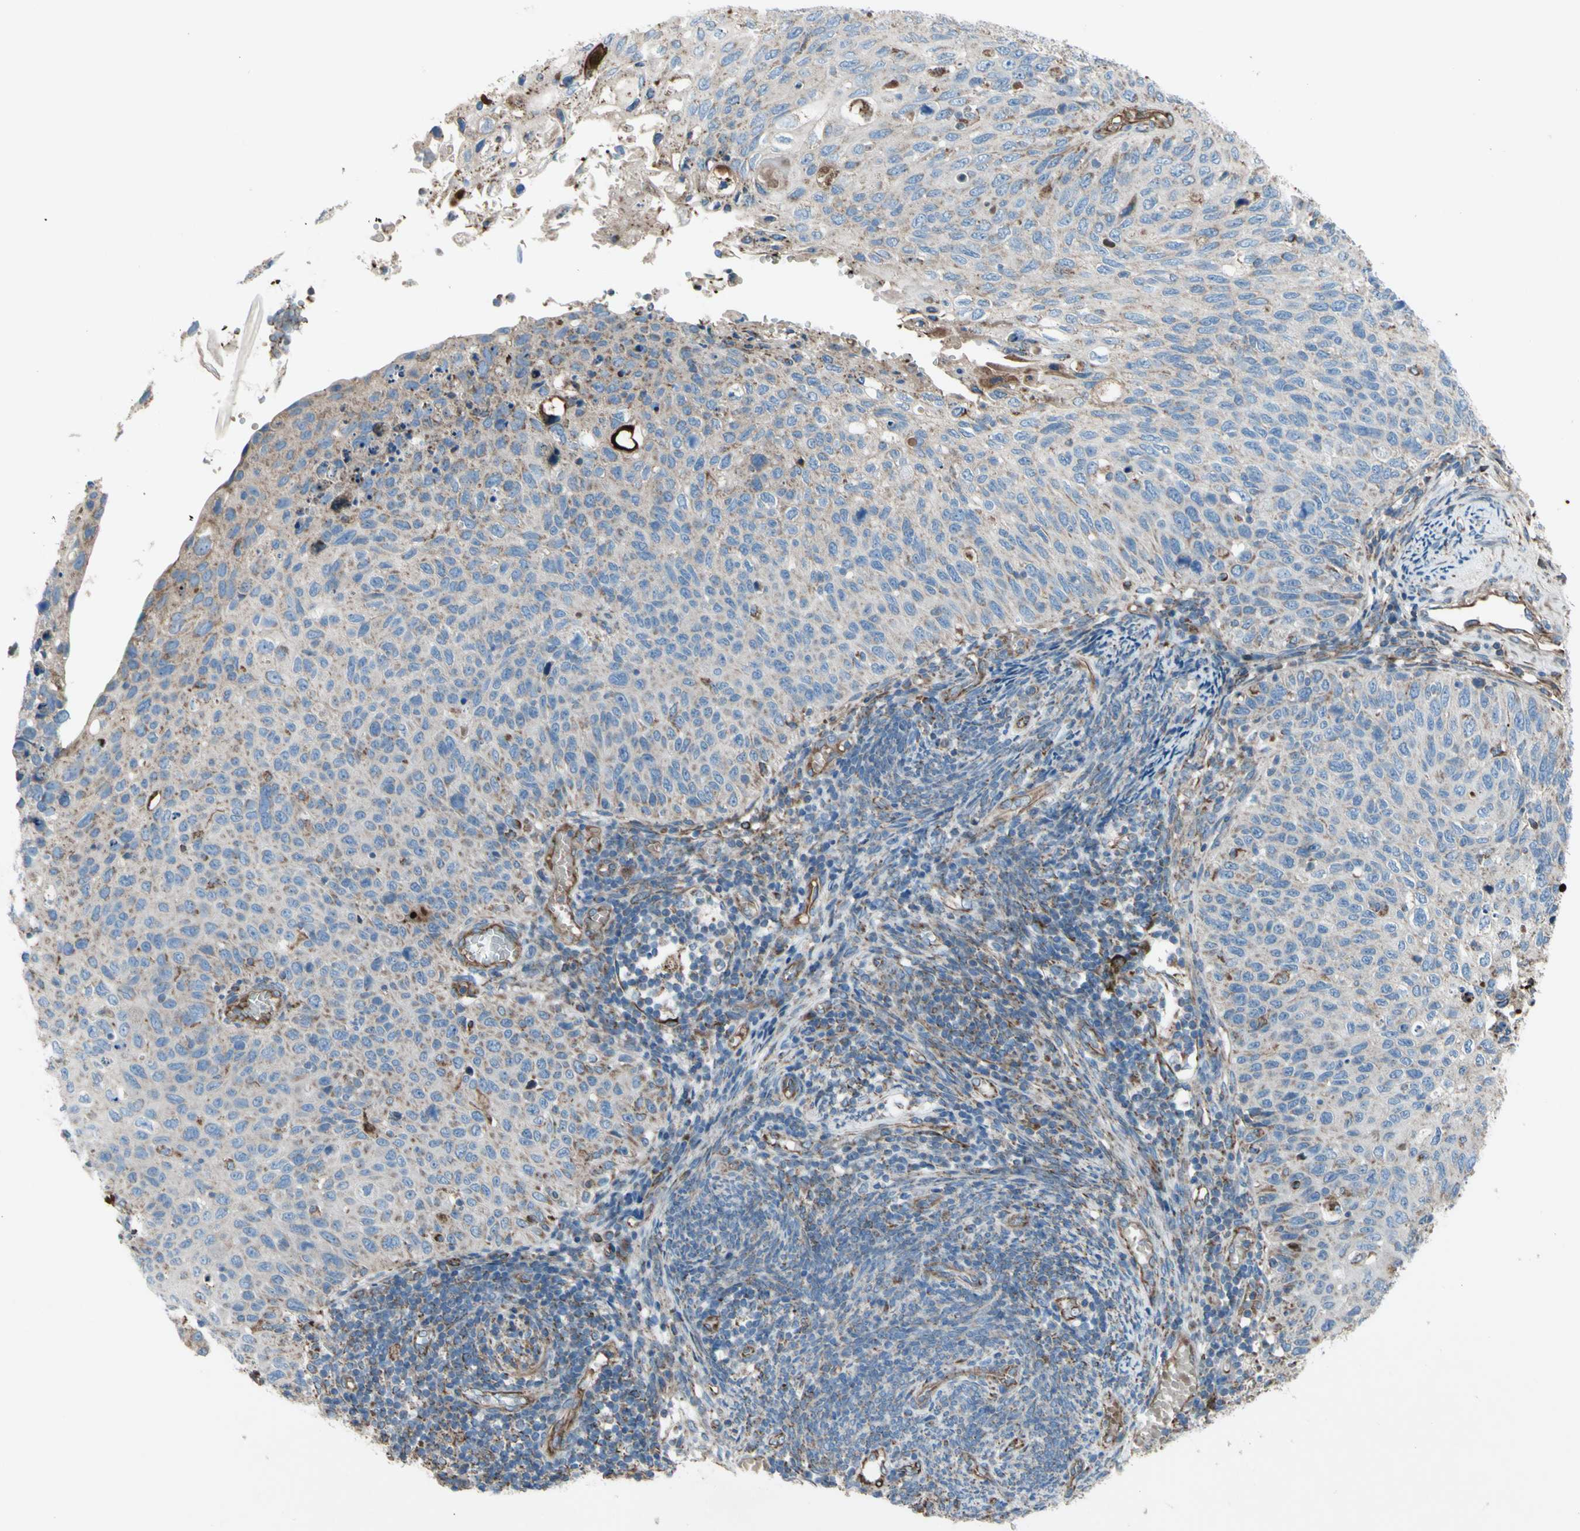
{"staining": {"intensity": "weak", "quantity": ">75%", "location": "cytoplasmic/membranous"}, "tissue": "cervical cancer", "cell_type": "Tumor cells", "image_type": "cancer", "snomed": [{"axis": "morphology", "description": "Squamous cell carcinoma, NOS"}, {"axis": "topography", "description": "Cervix"}], "caption": "Immunohistochemistry histopathology image of squamous cell carcinoma (cervical) stained for a protein (brown), which reveals low levels of weak cytoplasmic/membranous expression in approximately >75% of tumor cells.", "gene": "EMC7", "patient": {"sex": "female", "age": 70}}